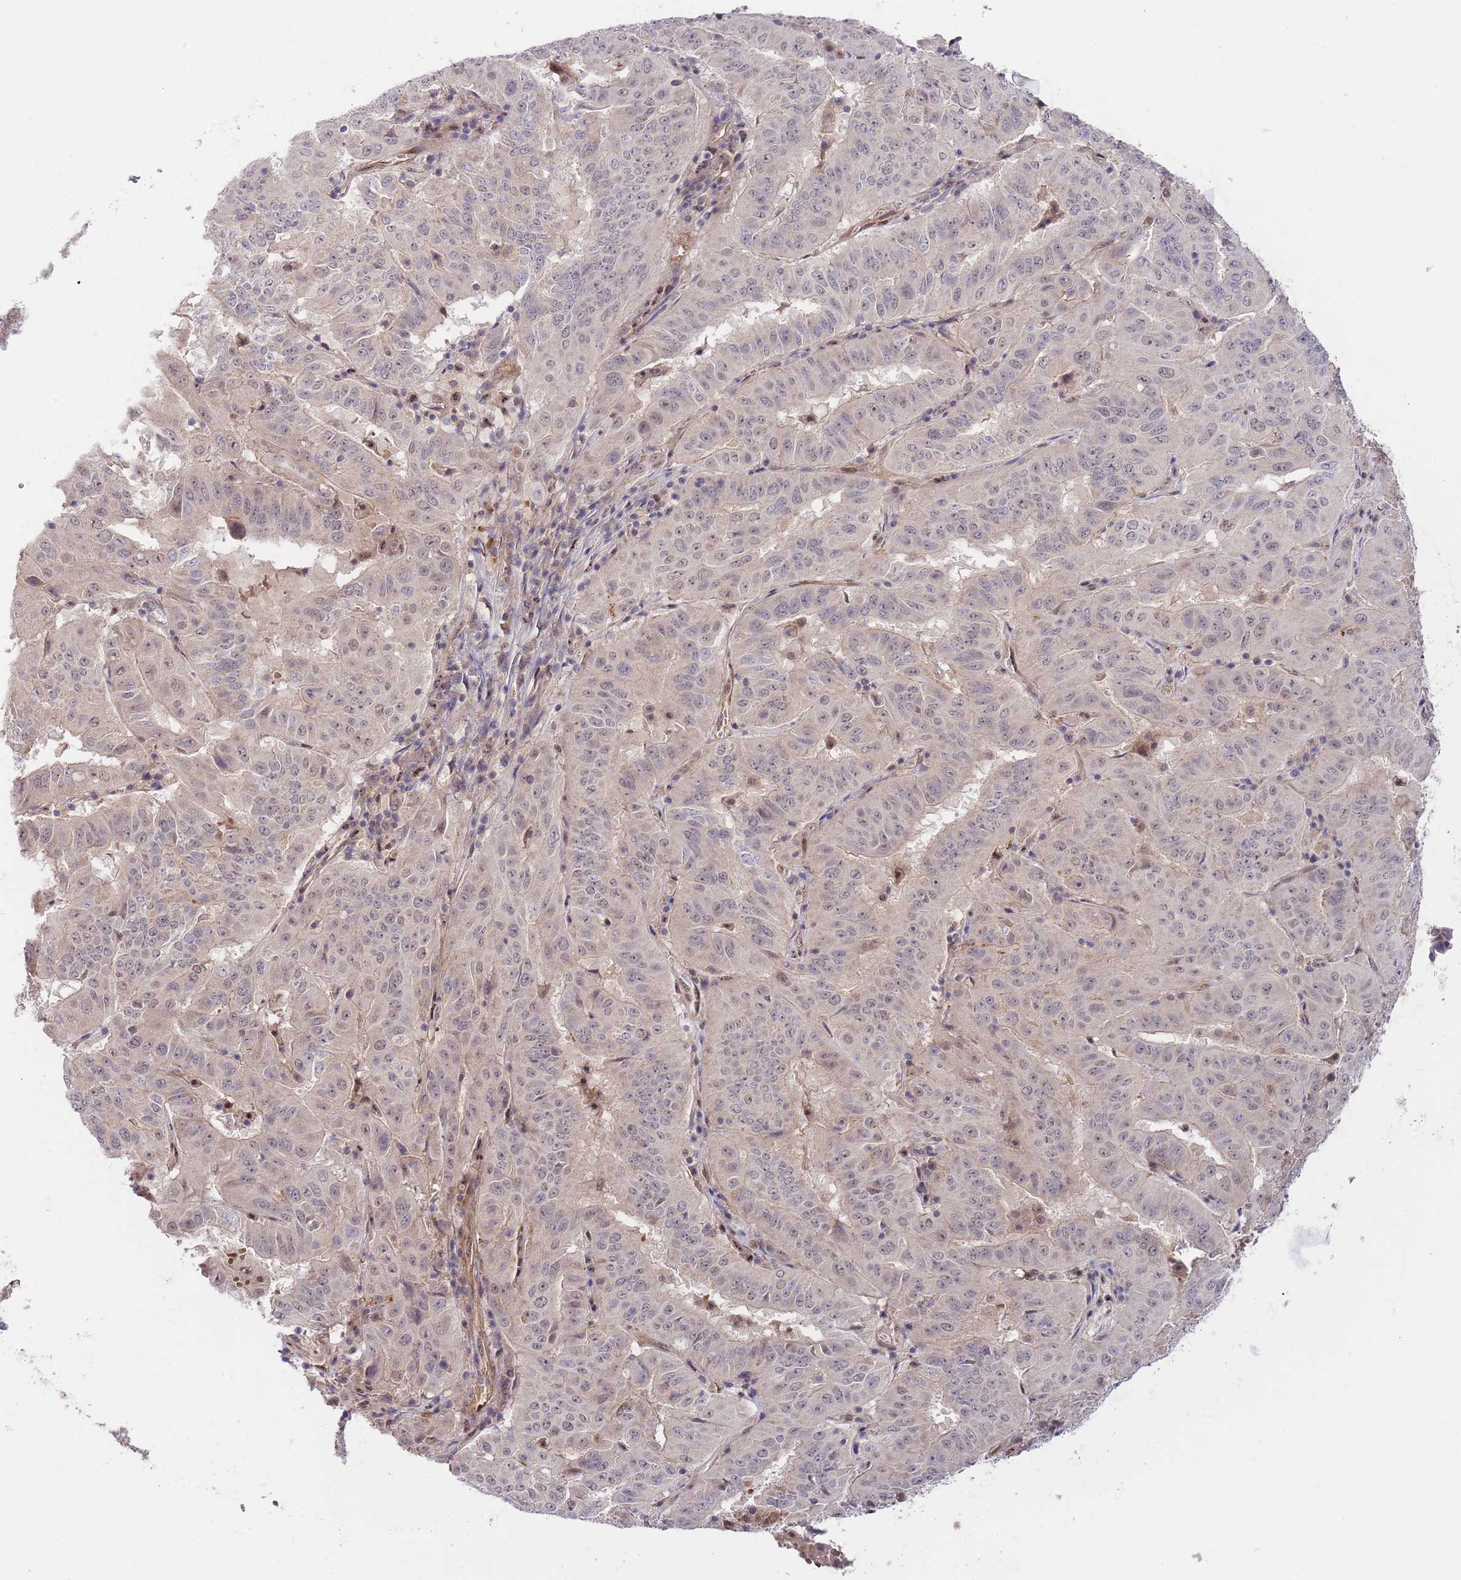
{"staining": {"intensity": "negative", "quantity": "none", "location": "none"}, "tissue": "pancreatic cancer", "cell_type": "Tumor cells", "image_type": "cancer", "snomed": [{"axis": "morphology", "description": "Adenocarcinoma, NOS"}, {"axis": "topography", "description": "Pancreas"}], "caption": "The photomicrograph shows no significant positivity in tumor cells of pancreatic cancer.", "gene": "PRR16", "patient": {"sex": "male", "age": 63}}